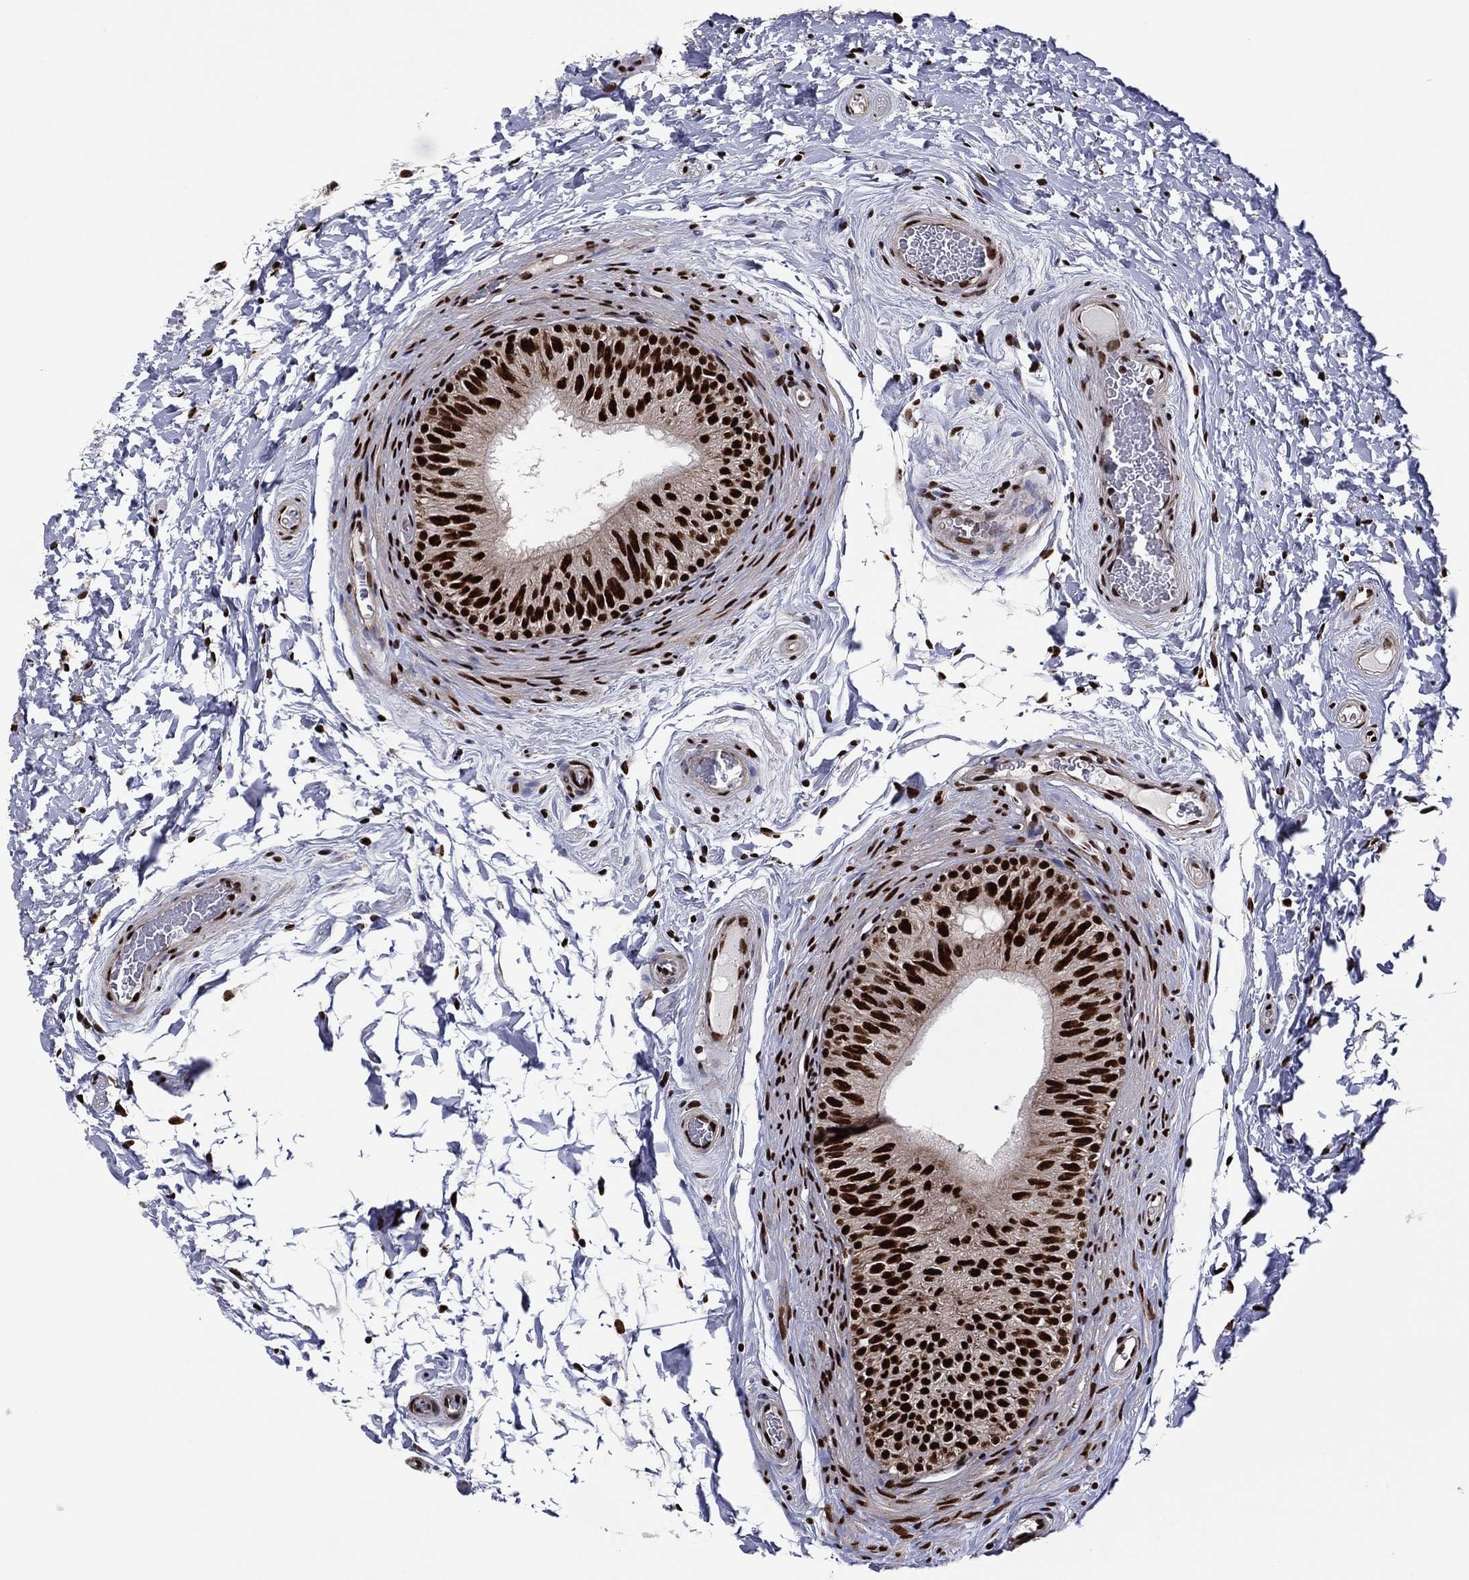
{"staining": {"intensity": "strong", "quantity": ">75%", "location": "nuclear"}, "tissue": "epididymis", "cell_type": "Glandular cells", "image_type": "normal", "snomed": [{"axis": "morphology", "description": "Normal tissue, NOS"}, {"axis": "topography", "description": "Epididymis"}], "caption": "Strong nuclear staining is present in approximately >75% of glandular cells in unremarkable epididymis.", "gene": "TP53BP1", "patient": {"sex": "male", "age": 34}}